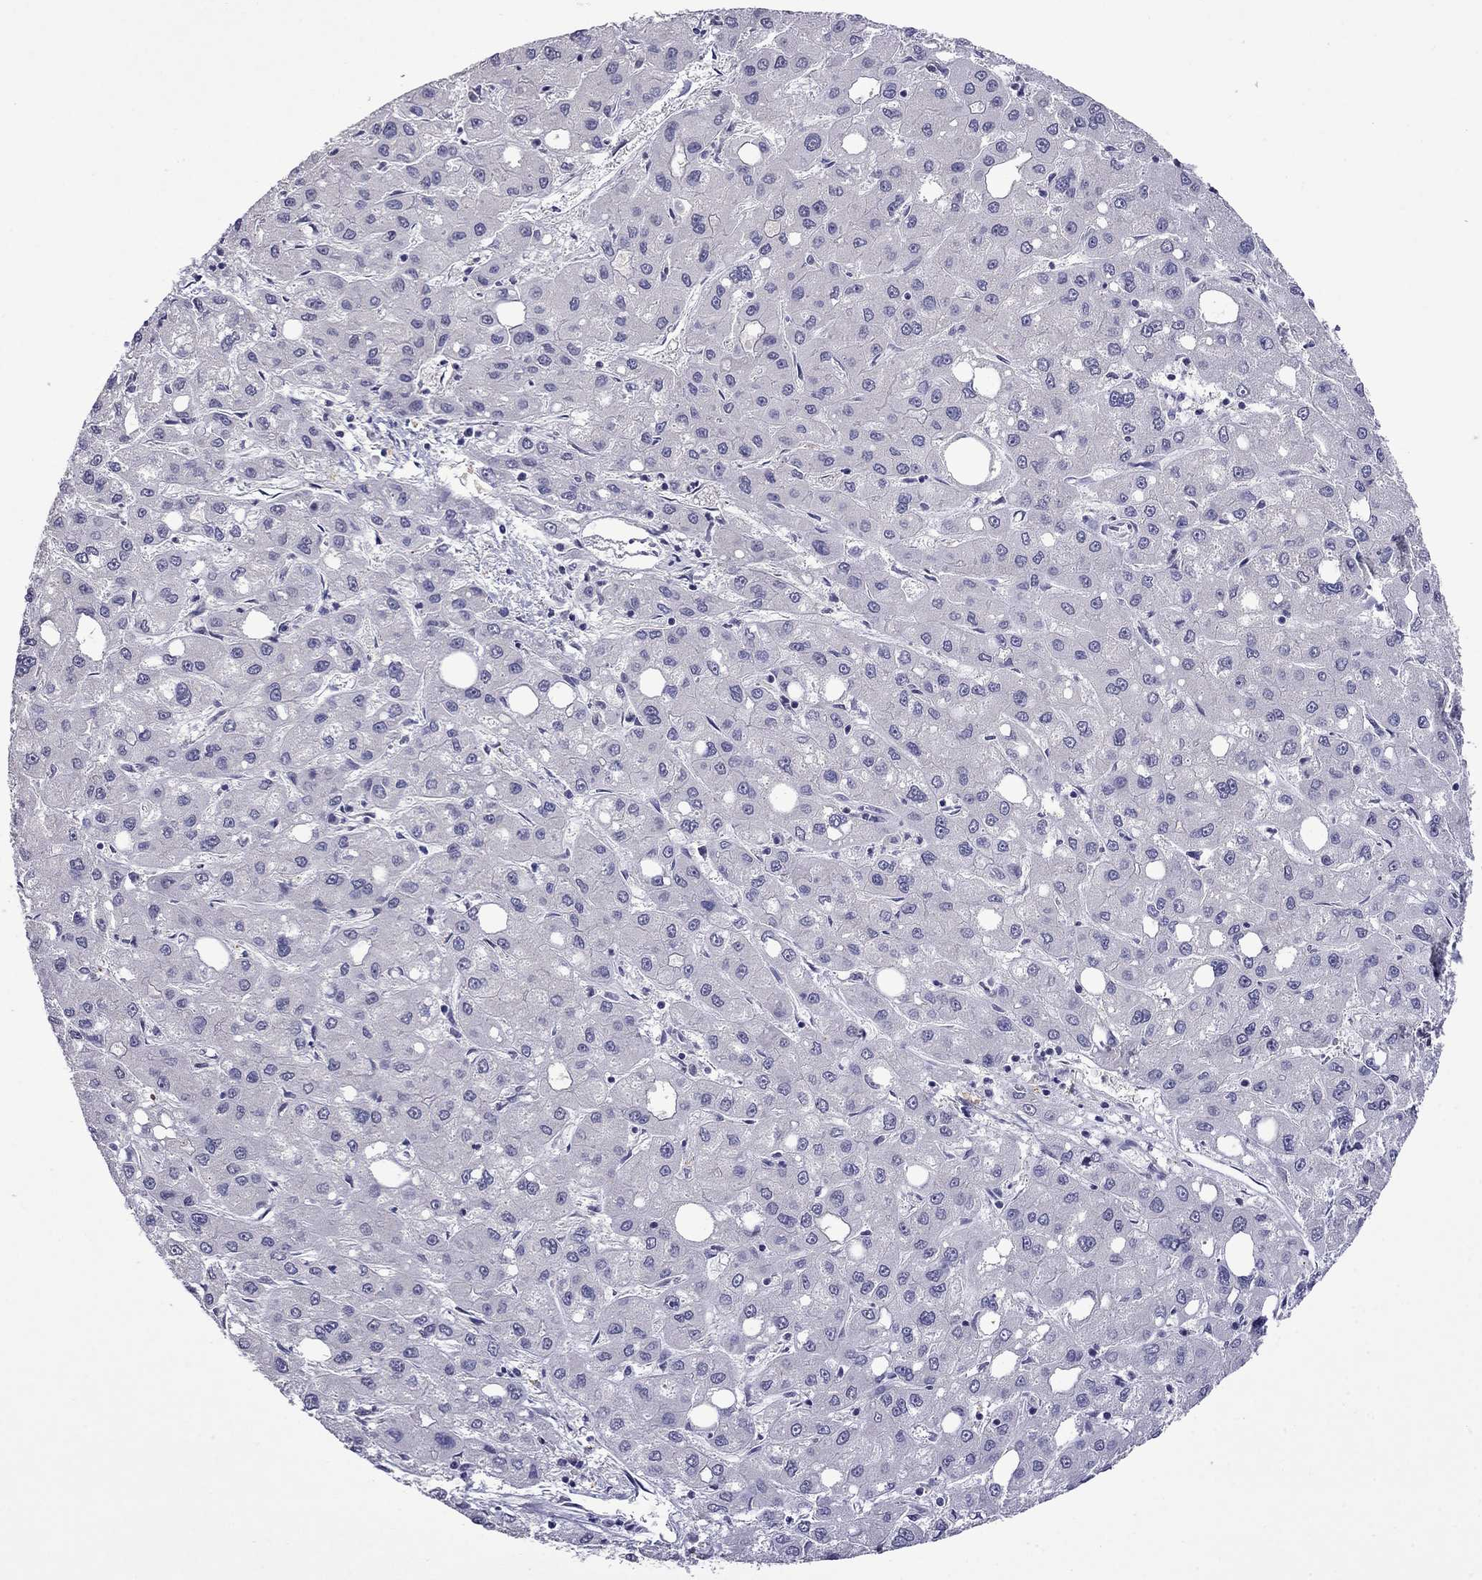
{"staining": {"intensity": "negative", "quantity": "none", "location": "none"}, "tissue": "liver cancer", "cell_type": "Tumor cells", "image_type": "cancer", "snomed": [{"axis": "morphology", "description": "Carcinoma, Hepatocellular, NOS"}, {"axis": "topography", "description": "Liver"}], "caption": "Tumor cells show no significant staining in liver cancer (hepatocellular carcinoma).", "gene": "STAR", "patient": {"sex": "male", "age": 73}}